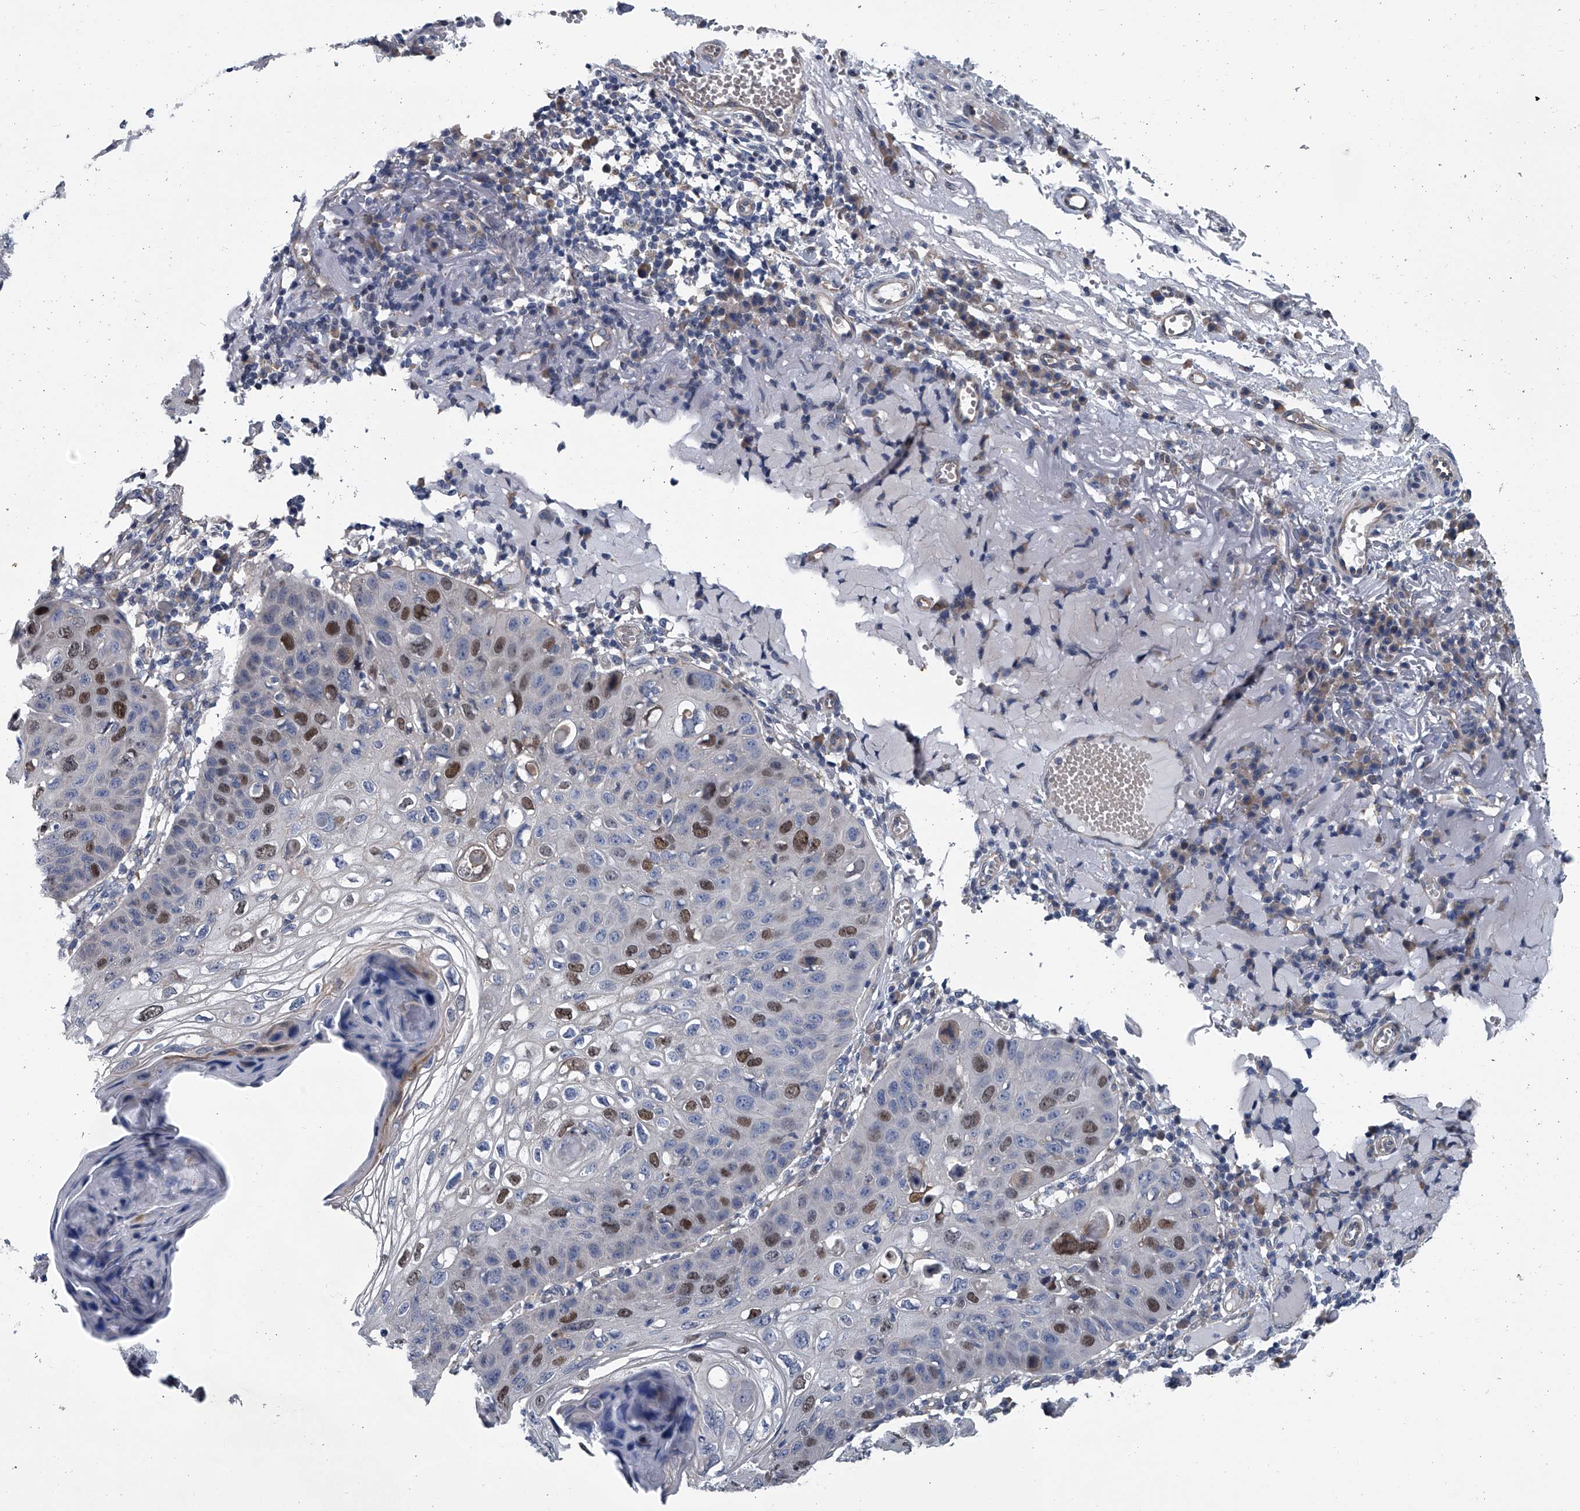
{"staining": {"intensity": "strong", "quantity": "<25%", "location": "nuclear"}, "tissue": "skin cancer", "cell_type": "Tumor cells", "image_type": "cancer", "snomed": [{"axis": "morphology", "description": "Squamous cell carcinoma, NOS"}, {"axis": "topography", "description": "Skin"}], "caption": "Skin cancer (squamous cell carcinoma) stained with DAB immunohistochemistry (IHC) reveals medium levels of strong nuclear staining in about <25% of tumor cells.", "gene": "ABCG1", "patient": {"sex": "female", "age": 90}}